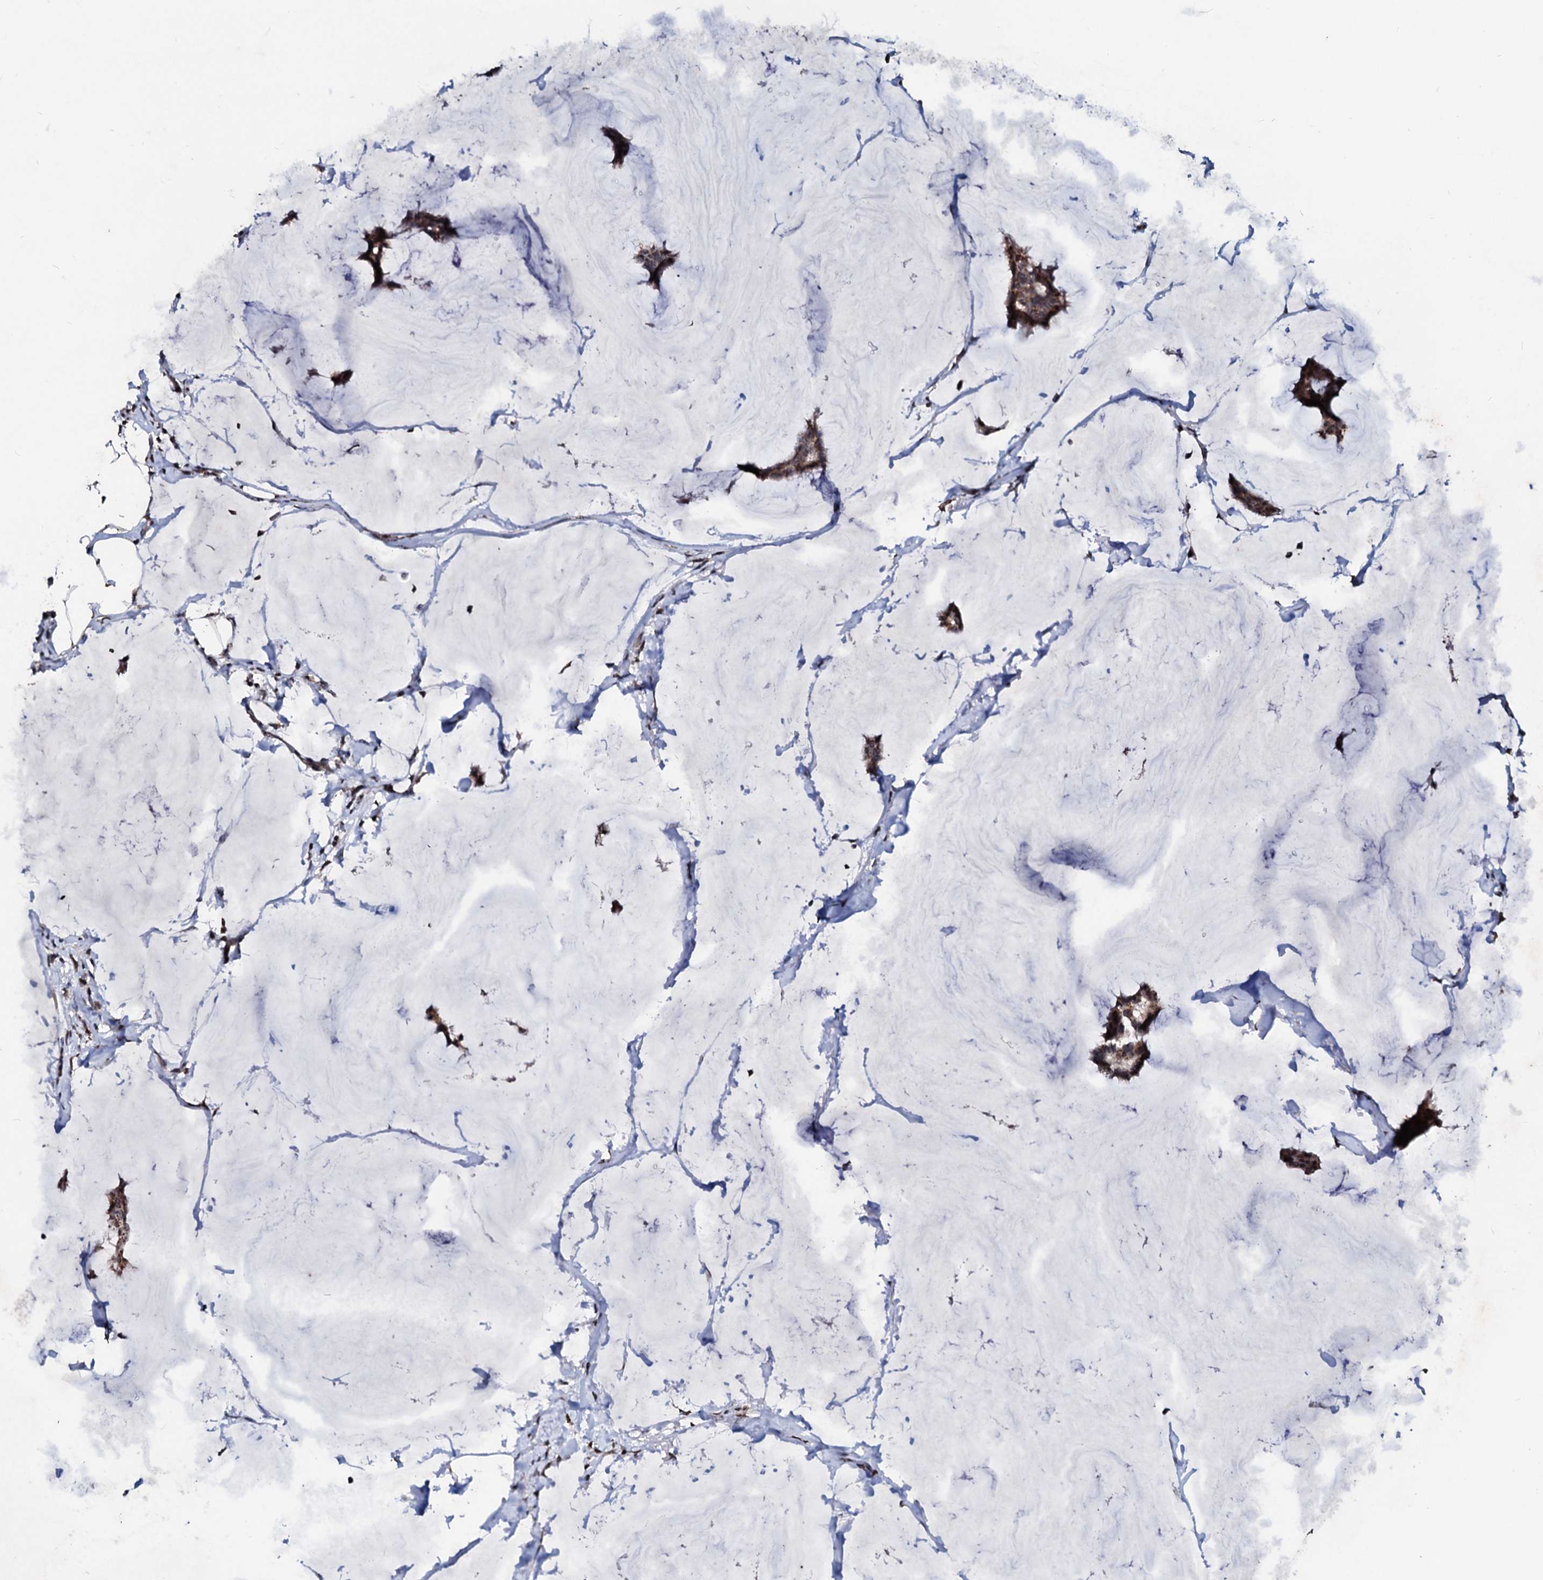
{"staining": {"intensity": "moderate", "quantity": ">75%", "location": "cytoplasmic/membranous"}, "tissue": "breast cancer", "cell_type": "Tumor cells", "image_type": "cancer", "snomed": [{"axis": "morphology", "description": "Duct carcinoma"}, {"axis": "topography", "description": "Breast"}], "caption": "DAB (3,3'-diaminobenzidine) immunohistochemical staining of human breast invasive ductal carcinoma displays moderate cytoplasmic/membranous protein positivity in approximately >75% of tumor cells.", "gene": "LSM11", "patient": {"sex": "female", "age": 93}}